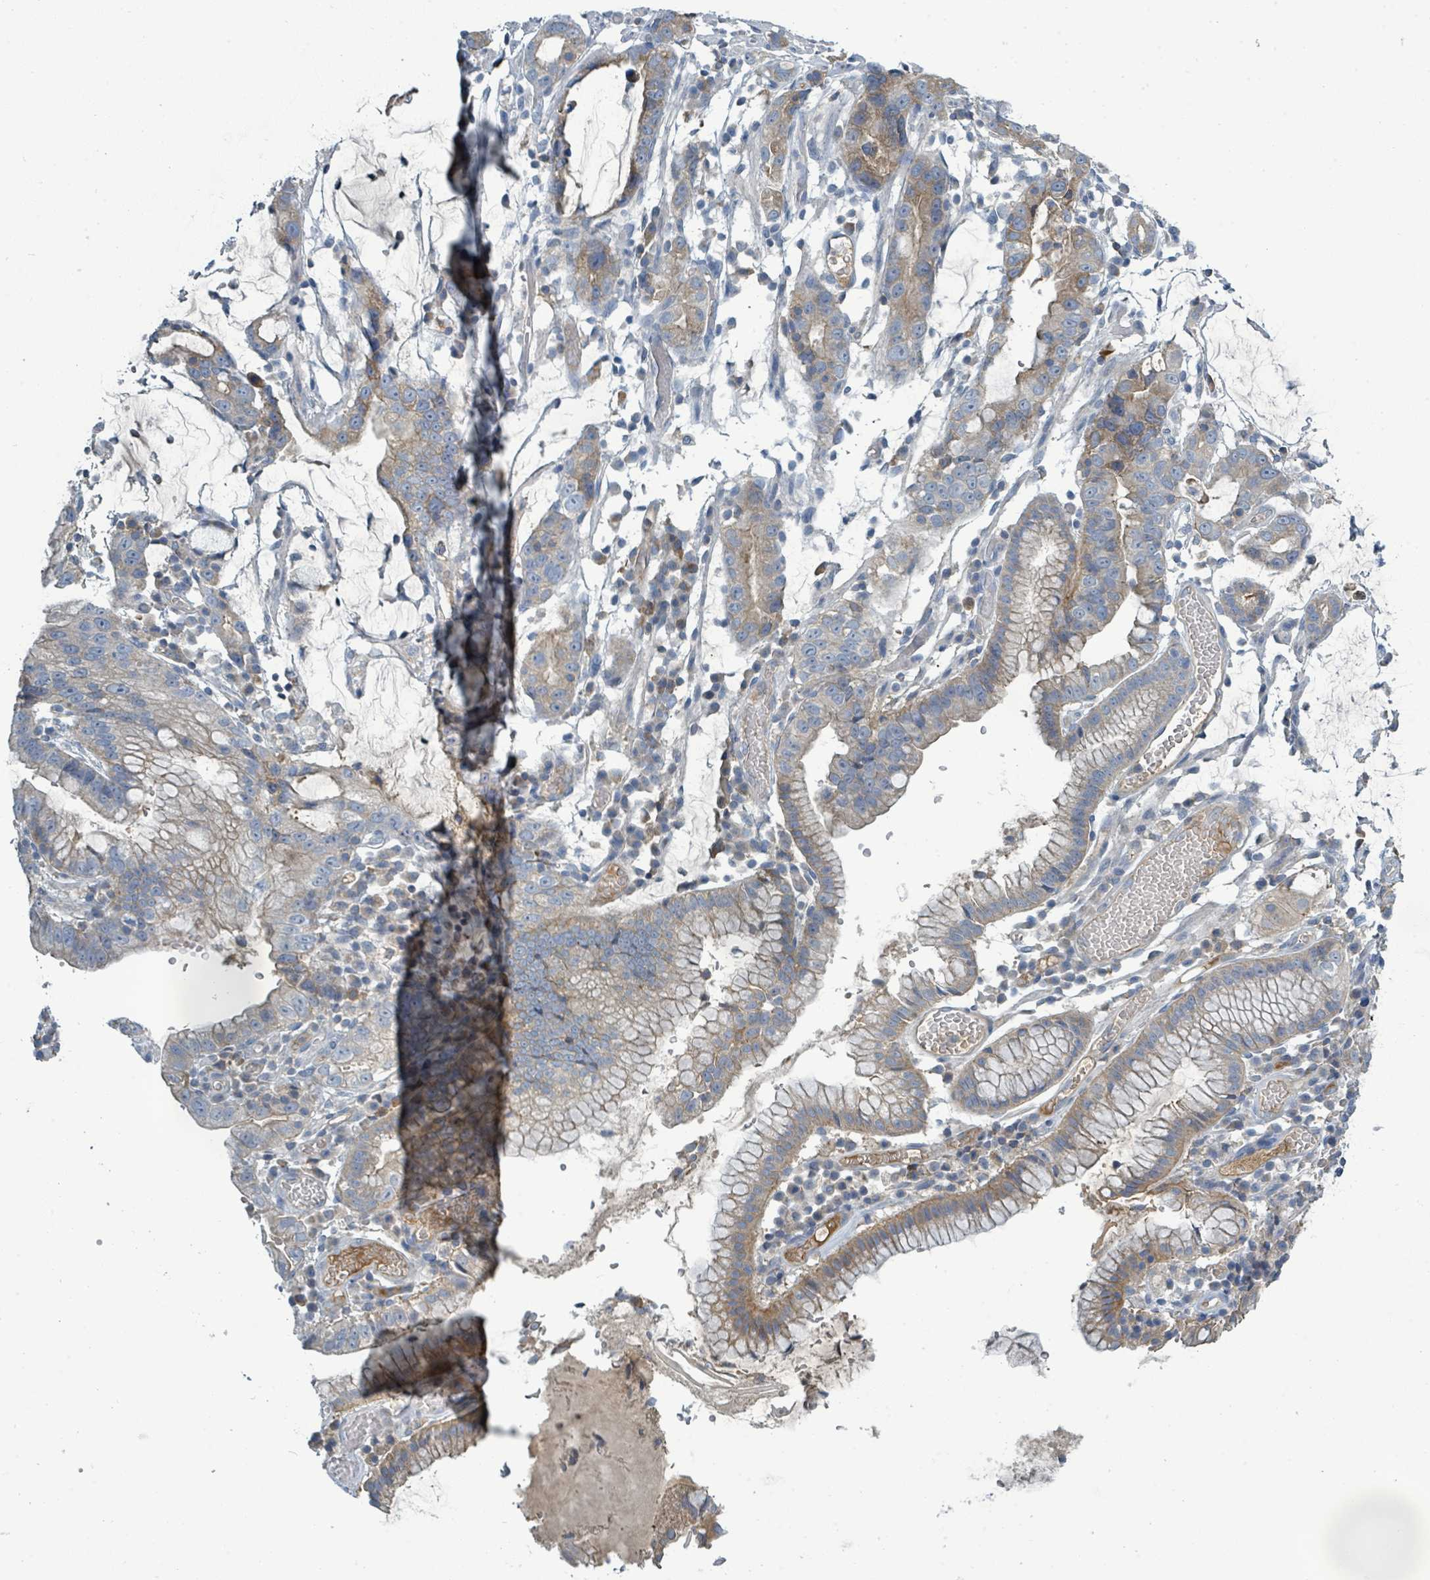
{"staining": {"intensity": "moderate", "quantity": "<25%", "location": "cytoplasmic/membranous"}, "tissue": "stomach cancer", "cell_type": "Tumor cells", "image_type": "cancer", "snomed": [{"axis": "morphology", "description": "Adenocarcinoma, NOS"}, {"axis": "topography", "description": "Stomach"}], "caption": "There is low levels of moderate cytoplasmic/membranous positivity in tumor cells of stomach cancer, as demonstrated by immunohistochemical staining (brown color).", "gene": "SLC25A23", "patient": {"sex": "male", "age": 55}}